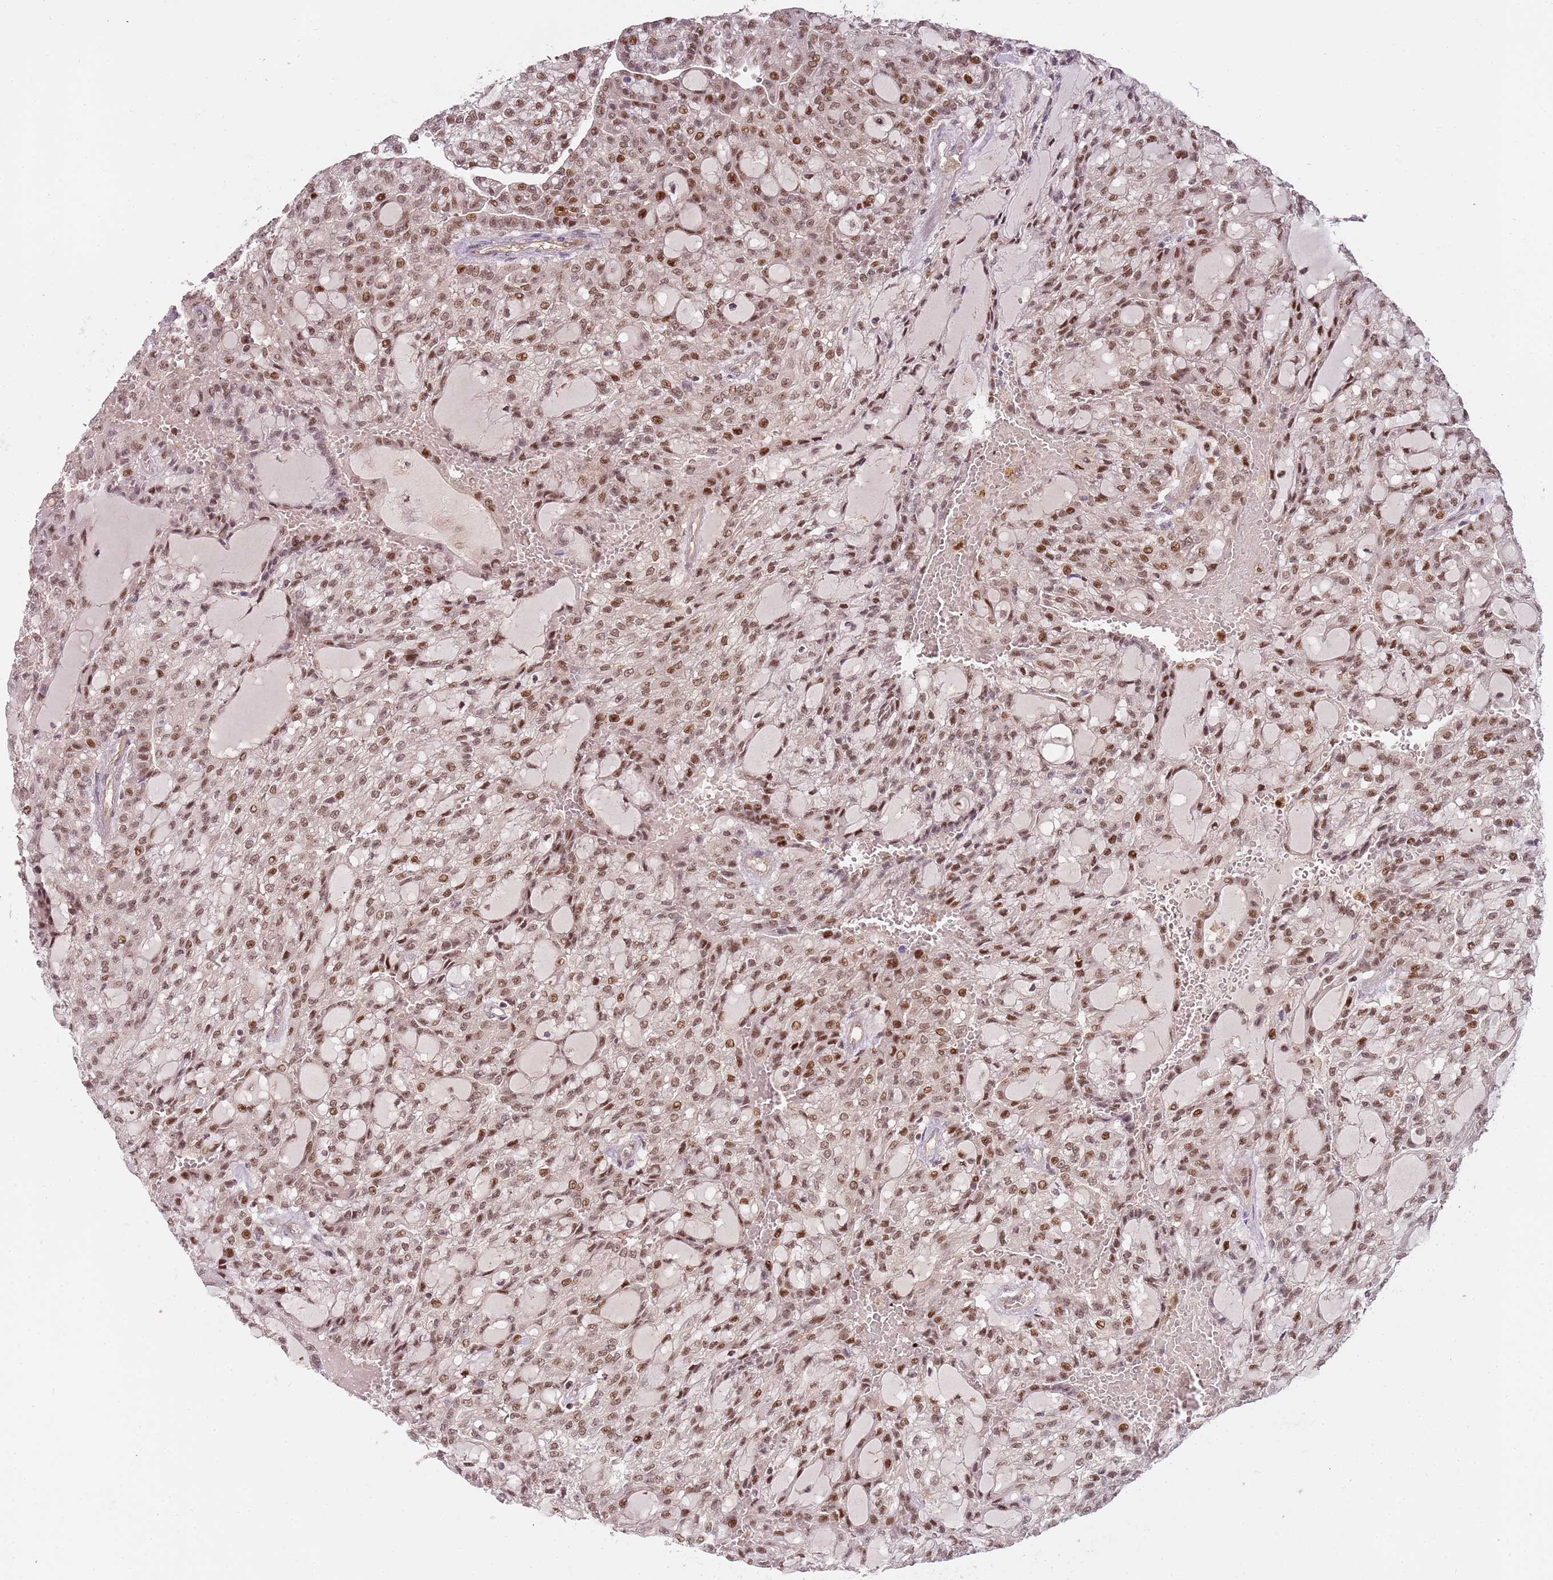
{"staining": {"intensity": "moderate", "quantity": ">75%", "location": "nuclear"}, "tissue": "renal cancer", "cell_type": "Tumor cells", "image_type": "cancer", "snomed": [{"axis": "morphology", "description": "Adenocarcinoma, NOS"}, {"axis": "topography", "description": "Kidney"}], "caption": "Brown immunohistochemical staining in renal cancer shows moderate nuclear positivity in about >75% of tumor cells.", "gene": "GSTO2", "patient": {"sex": "male", "age": 63}}